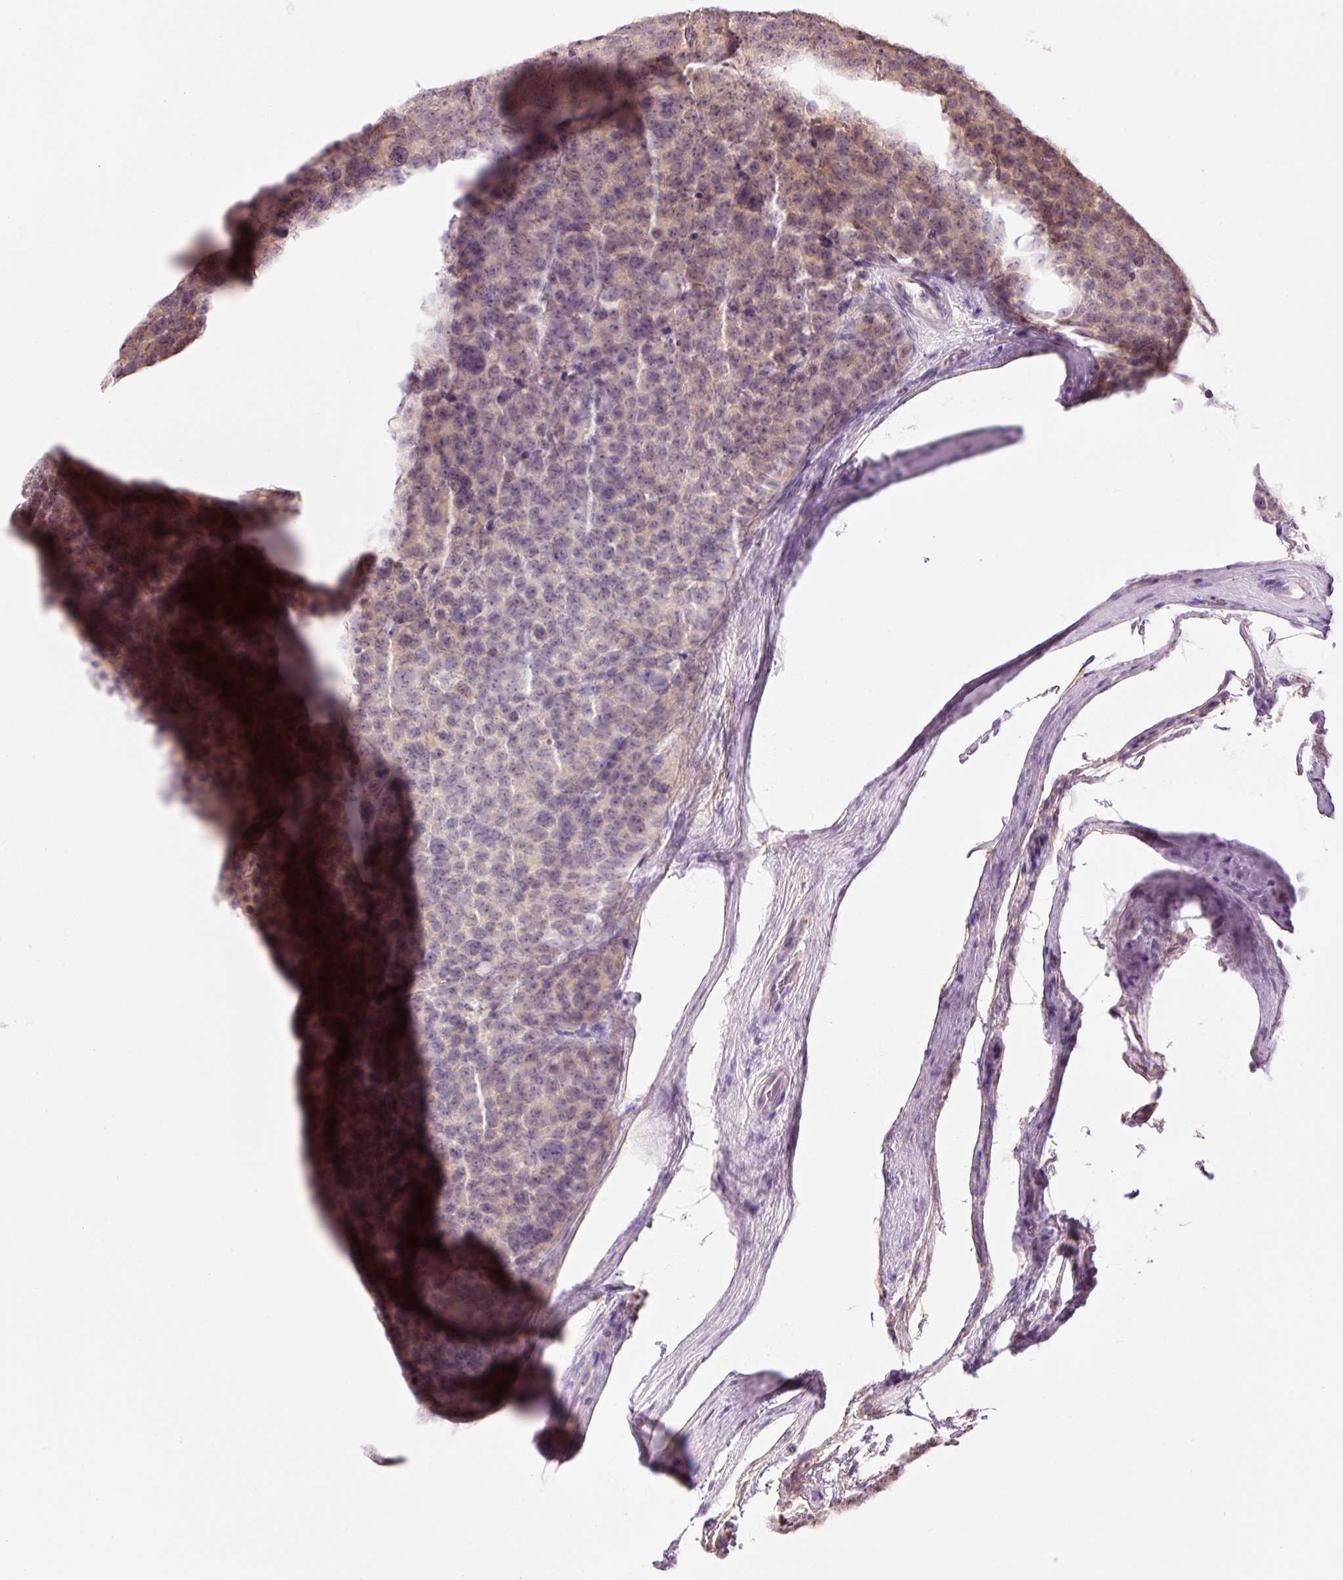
{"staining": {"intensity": "weak", "quantity": "<25%", "location": "cytoplasmic/membranous"}, "tissue": "testis cancer", "cell_type": "Tumor cells", "image_type": "cancer", "snomed": [{"axis": "morphology", "description": "Seminoma, NOS"}, {"axis": "topography", "description": "Testis"}], "caption": "Immunohistochemistry (IHC) histopathology image of neoplastic tissue: human seminoma (testis) stained with DAB (3,3'-diaminobenzidine) shows no significant protein positivity in tumor cells.", "gene": "HSPA4L", "patient": {"sex": "male", "age": 71}}